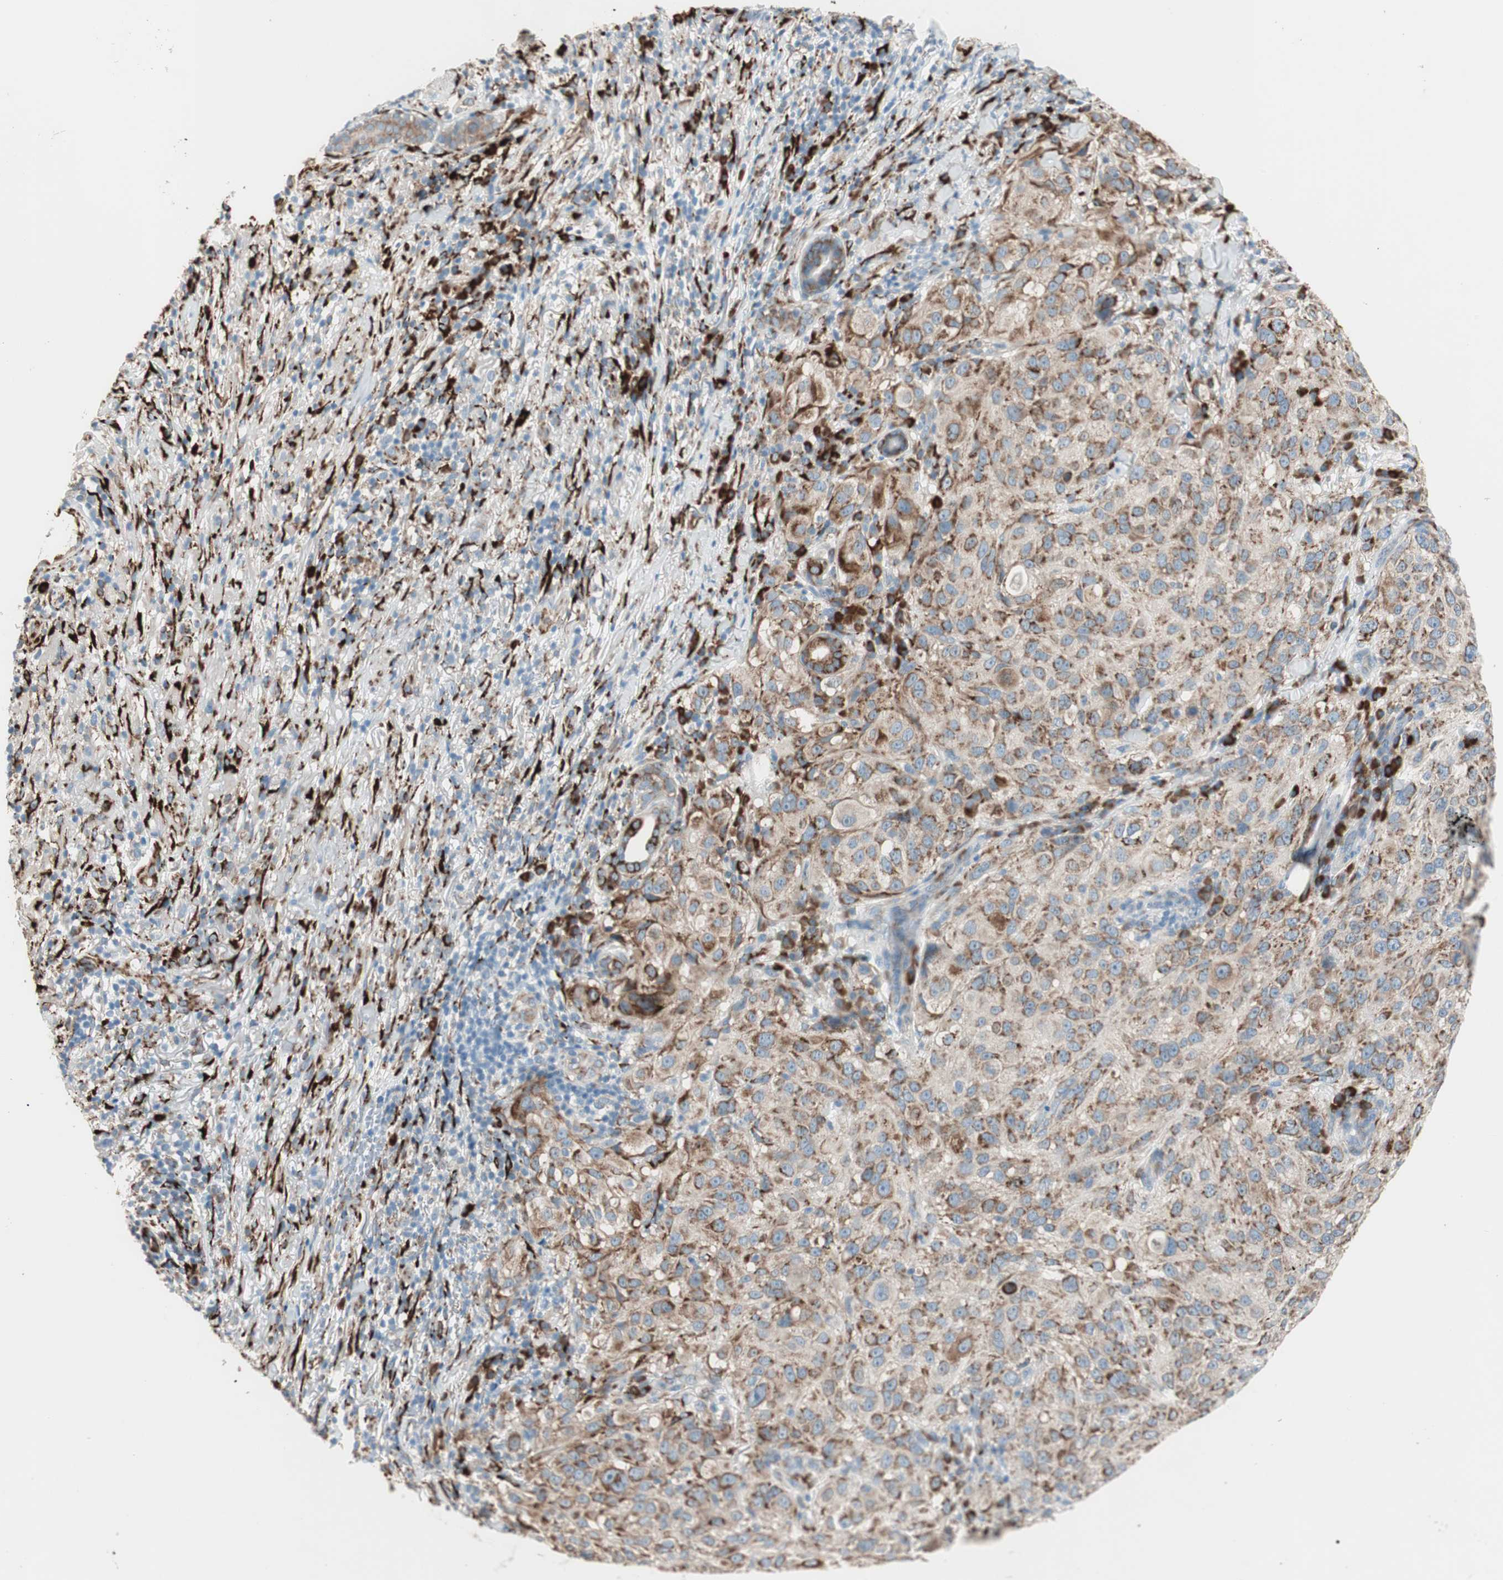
{"staining": {"intensity": "strong", "quantity": ">75%", "location": "cytoplasmic/membranous"}, "tissue": "melanoma", "cell_type": "Tumor cells", "image_type": "cancer", "snomed": [{"axis": "morphology", "description": "Necrosis, NOS"}, {"axis": "morphology", "description": "Malignant melanoma, NOS"}, {"axis": "topography", "description": "Skin"}], "caption": "This micrograph exhibits IHC staining of malignant melanoma, with high strong cytoplasmic/membranous staining in approximately >75% of tumor cells.", "gene": "P4HTM", "patient": {"sex": "female", "age": 87}}